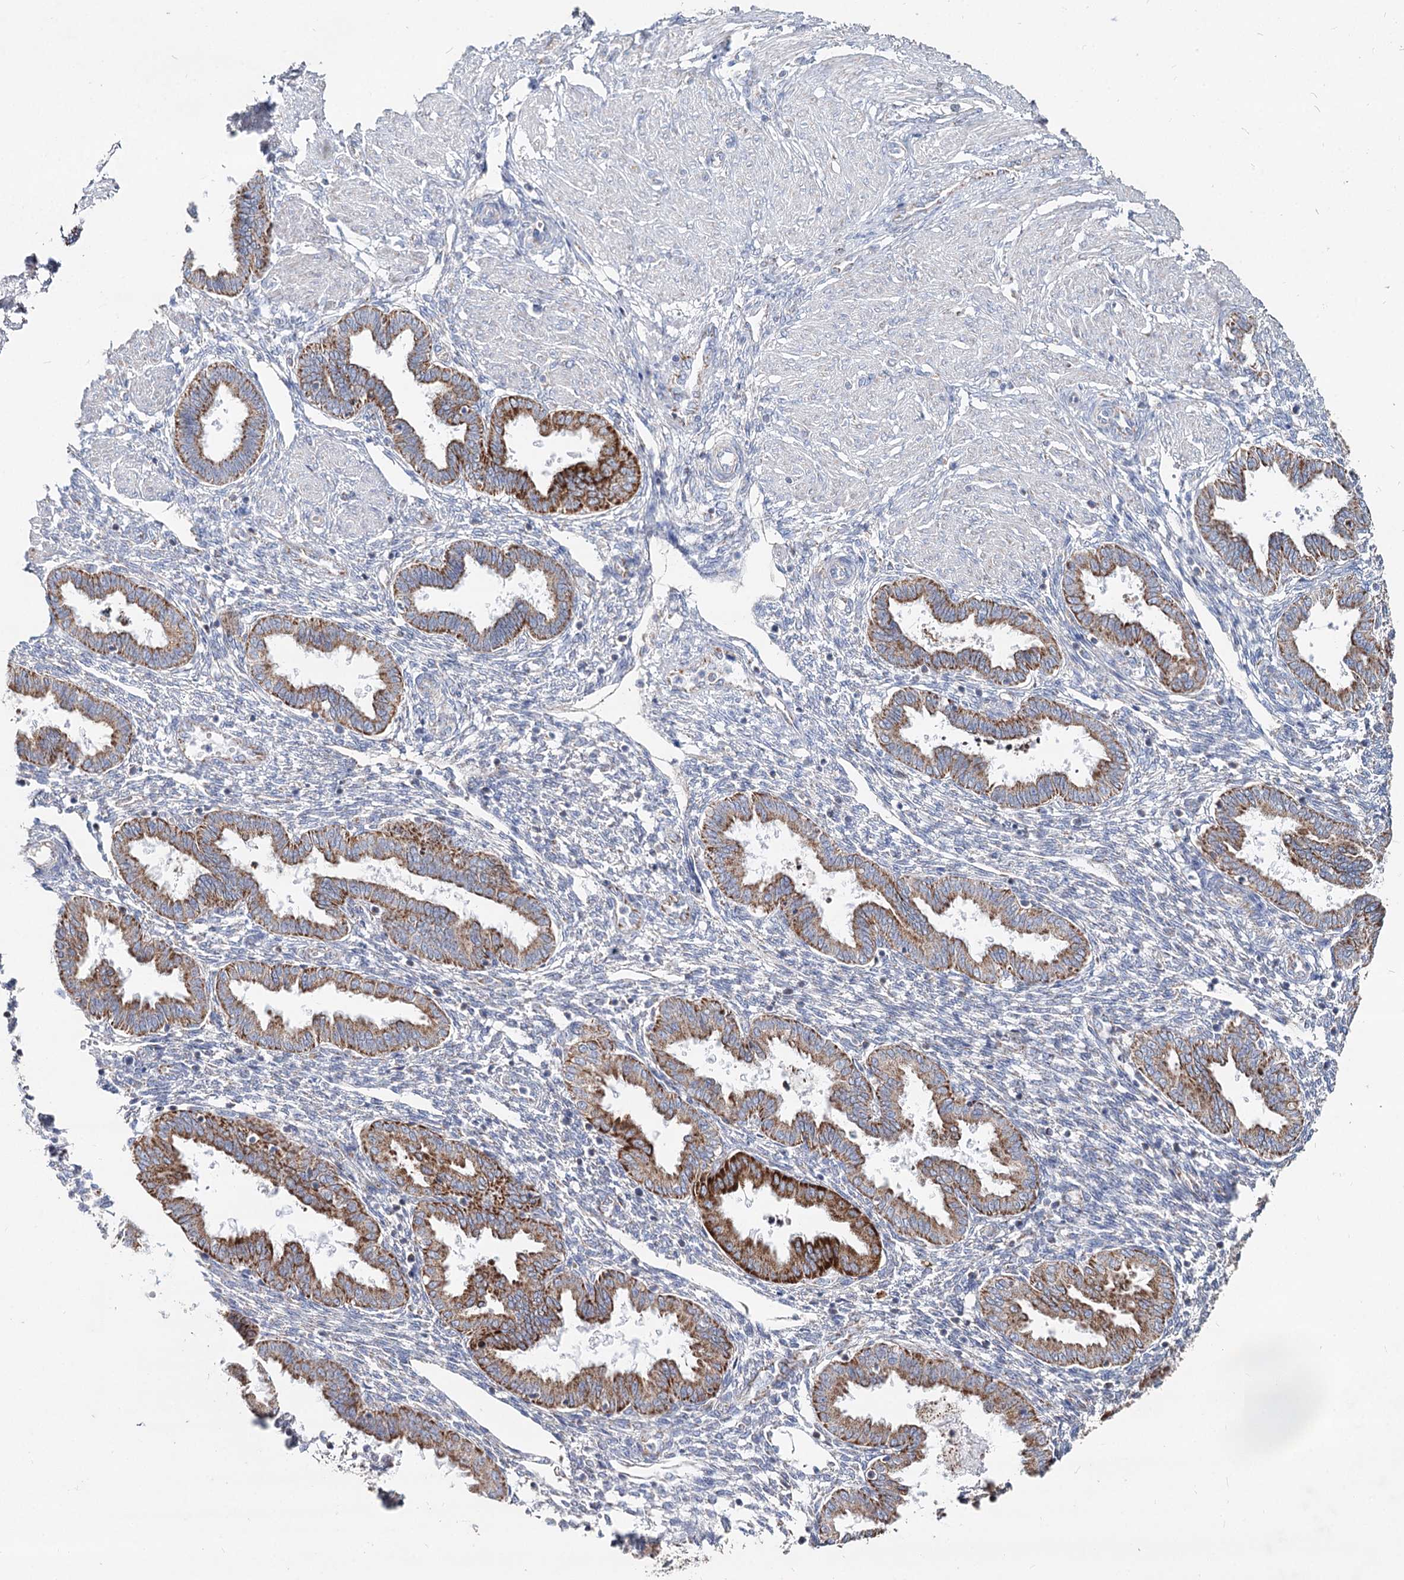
{"staining": {"intensity": "negative", "quantity": "none", "location": "none"}, "tissue": "endometrium", "cell_type": "Cells in endometrial stroma", "image_type": "normal", "snomed": [{"axis": "morphology", "description": "Normal tissue, NOS"}, {"axis": "topography", "description": "Endometrium"}], "caption": "DAB immunohistochemical staining of unremarkable human endometrium demonstrates no significant staining in cells in endometrial stroma. The staining was performed using DAB to visualize the protein expression in brown, while the nuclei were stained in blue with hematoxylin (Magnification: 20x).", "gene": "MCCC2", "patient": {"sex": "female", "age": 33}}